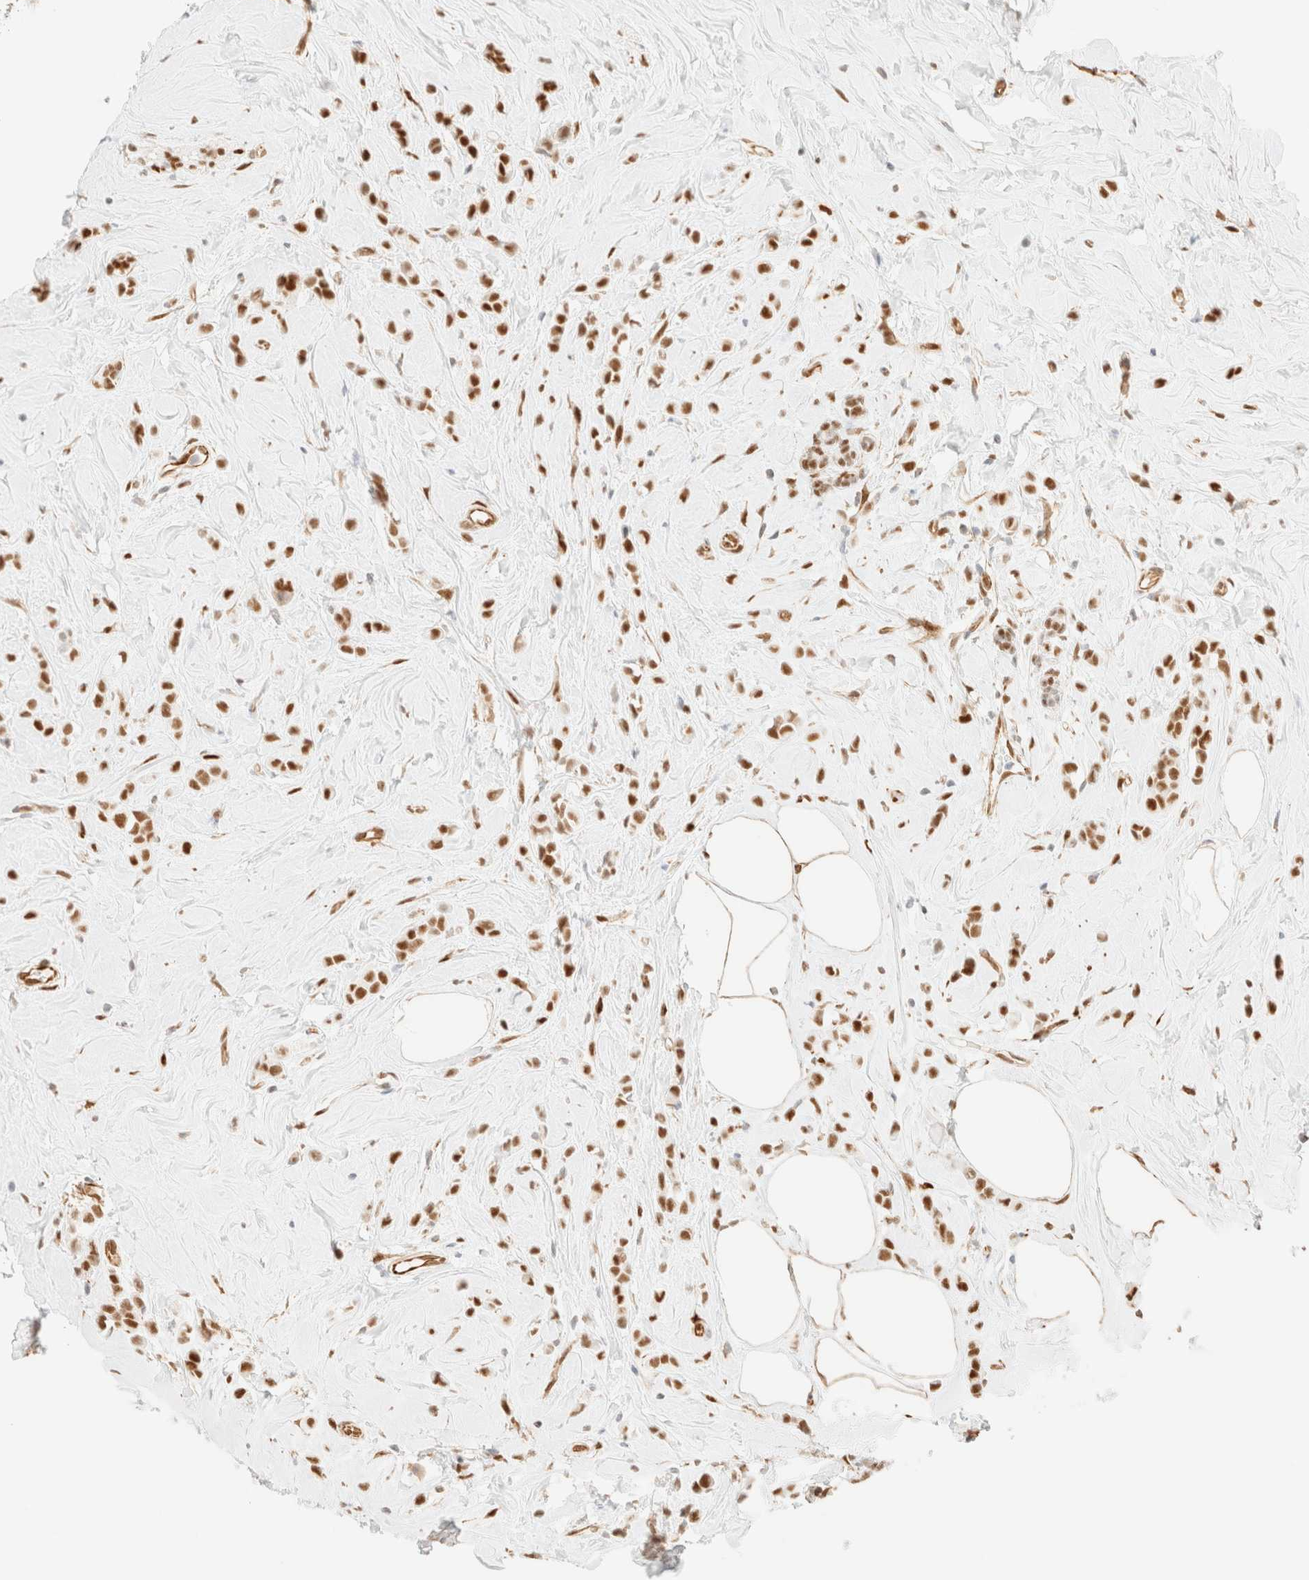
{"staining": {"intensity": "strong", "quantity": ">75%", "location": "nuclear"}, "tissue": "breast cancer", "cell_type": "Tumor cells", "image_type": "cancer", "snomed": [{"axis": "morphology", "description": "Lobular carcinoma"}, {"axis": "topography", "description": "Breast"}], "caption": "IHC micrograph of neoplastic tissue: human breast lobular carcinoma stained using immunohistochemistry (IHC) exhibits high levels of strong protein expression localized specifically in the nuclear of tumor cells, appearing as a nuclear brown color.", "gene": "ZSCAN18", "patient": {"sex": "female", "age": 47}}